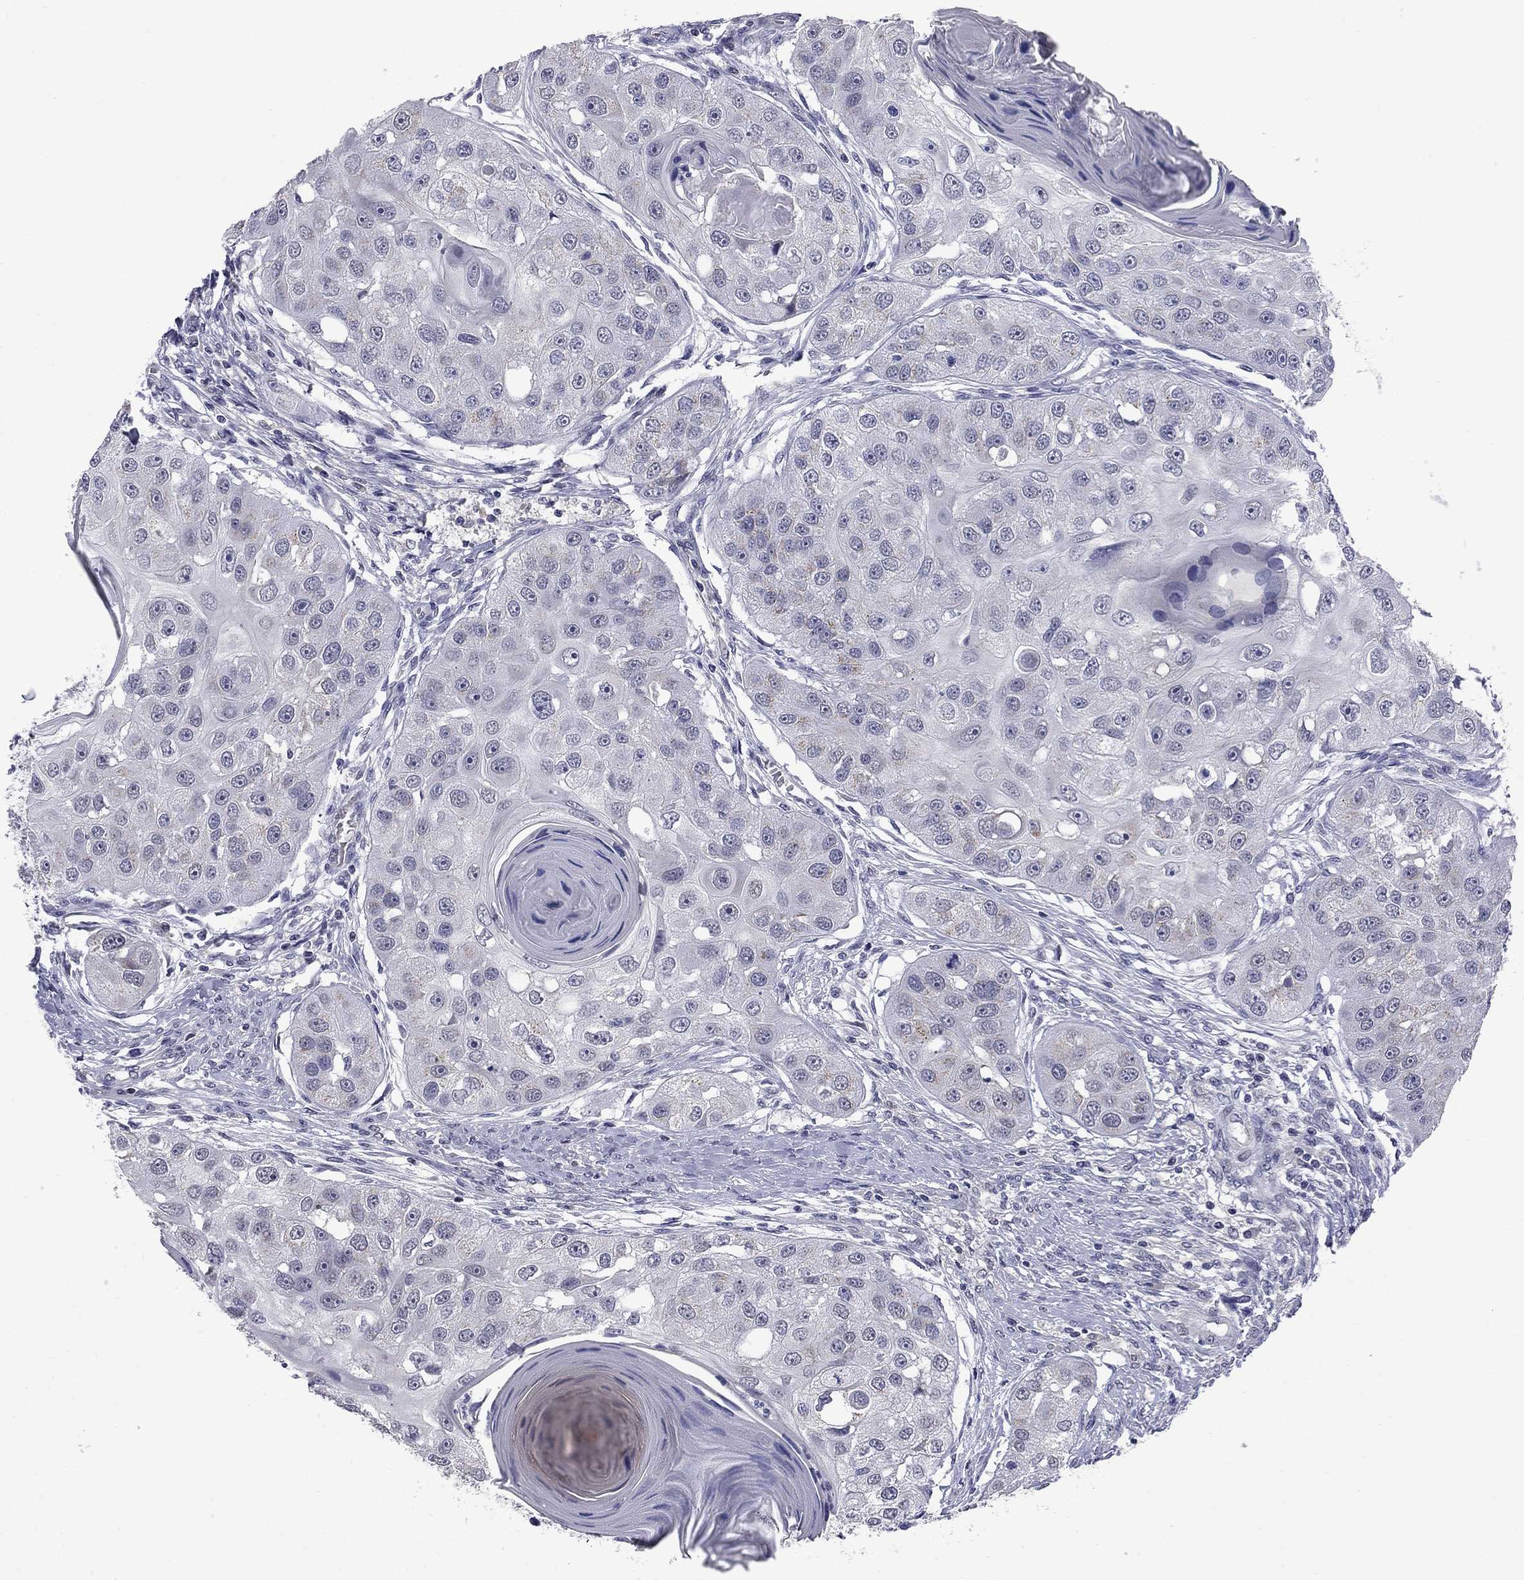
{"staining": {"intensity": "negative", "quantity": "none", "location": "none"}, "tissue": "head and neck cancer", "cell_type": "Tumor cells", "image_type": "cancer", "snomed": [{"axis": "morphology", "description": "Normal tissue, NOS"}, {"axis": "morphology", "description": "Squamous cell carcinoma, NOS"}, {"axis": "topography", "description": "Skeletal muscle"}, {"axis": "topography", "description": "Head-Neck"}], "caption": "Squamous cell carcinoma (head and neck) stained for a protein using IHC reveals no expression tumor cells.", "gene": "HTR4", "patient": {"sex": "male", "age": 51}}